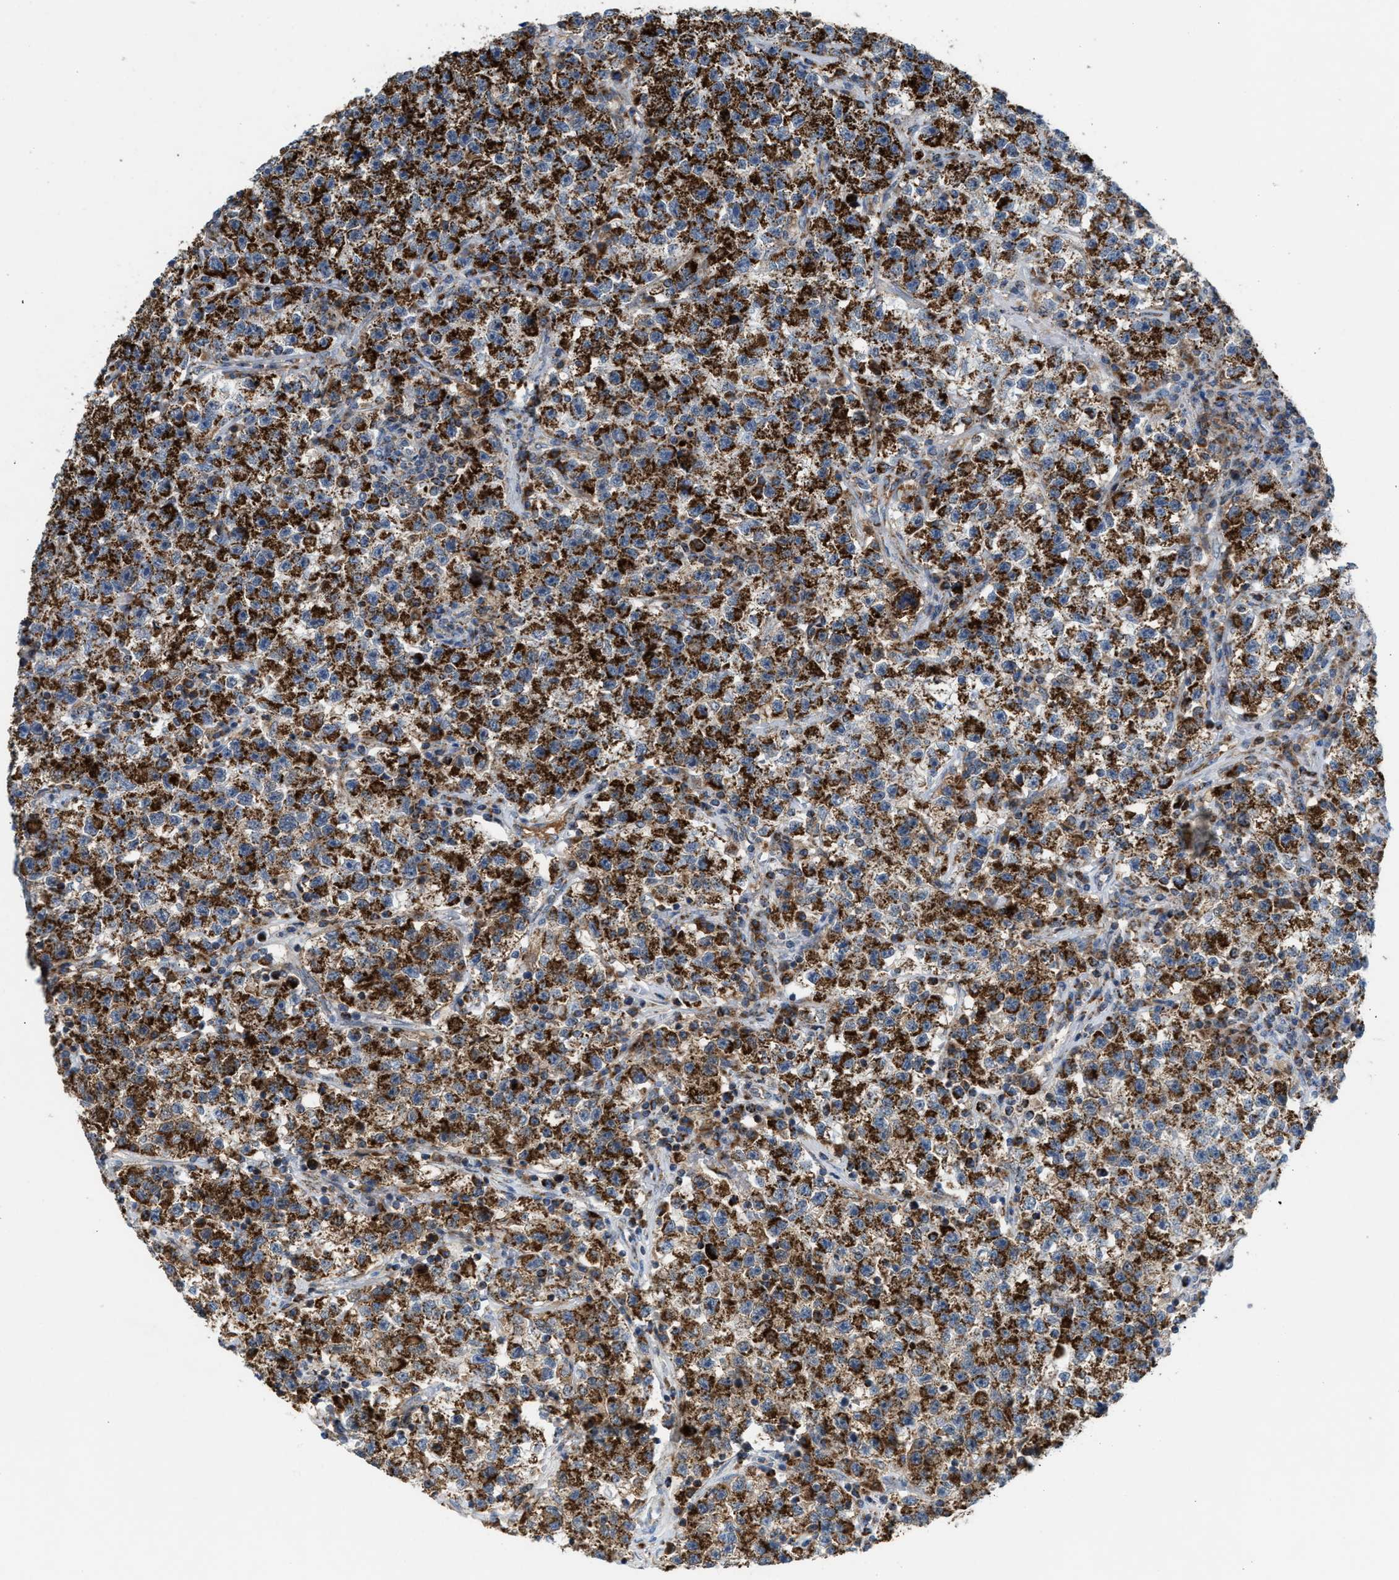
{"staining": {"intensity": "strong", "quantity": ">75%", "location": "cytoplasmic/membranous"}, "tissue": "testis cancer", "cell_type": "Tumor cells", "image_type": "cancer", "snomed": [{"axis": "morphology", "description": "Seminoma, NOS"}, {"axis": "topography", "description": "Testis"}], "caption": "The photomicrograph shows staining of testis cancer (seminoma), revealing strong cytoplasmic/membranous protein expression (brown color) within tumor cells.", "gene": "PMPCA", "patient": {"sex": "male", "age": 22}}